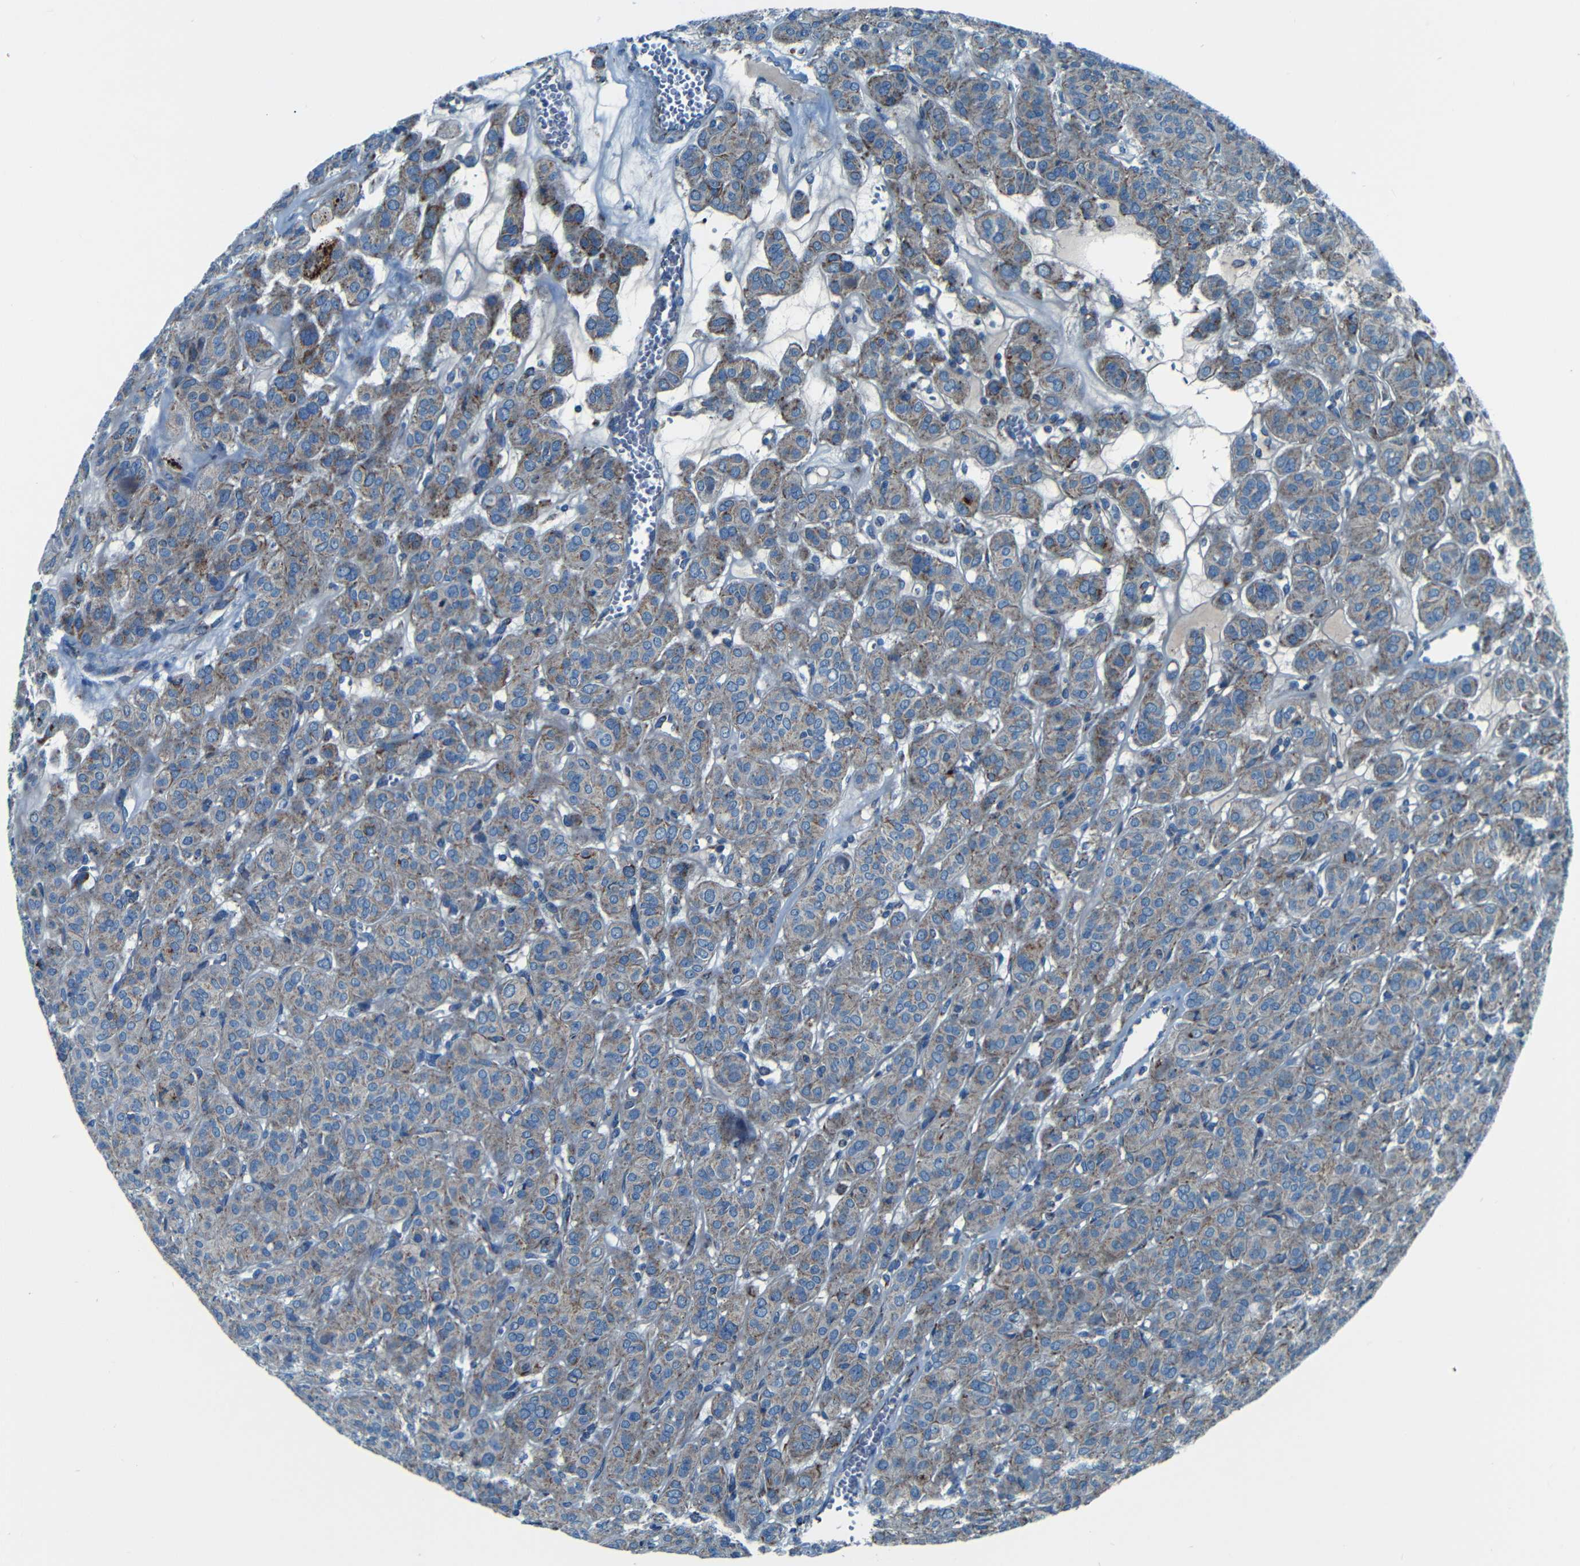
{"staining": {"intensity": "moderate", "quantity": "25%-75%", "location": "cytoplasmic/membranous"}, "tissue": "thyroid cancer", "cell_type": "Tumor cells", "image_type": "cancer", "snomed": [{"axis": "morphology", "description": "Follicular adenoma carcinoma, NOS"}, {"axis": "topography", "description": "Thyroid gland"}], "caption": "A photomicrograph of follicular adenoma carcinoma (thyroid) stained for a protein reveals moderate cytoplasmic/membranous brown staining in tumor cells.", "gene": "WSCD2", "patient": {"sex": "female", "age": 71}}